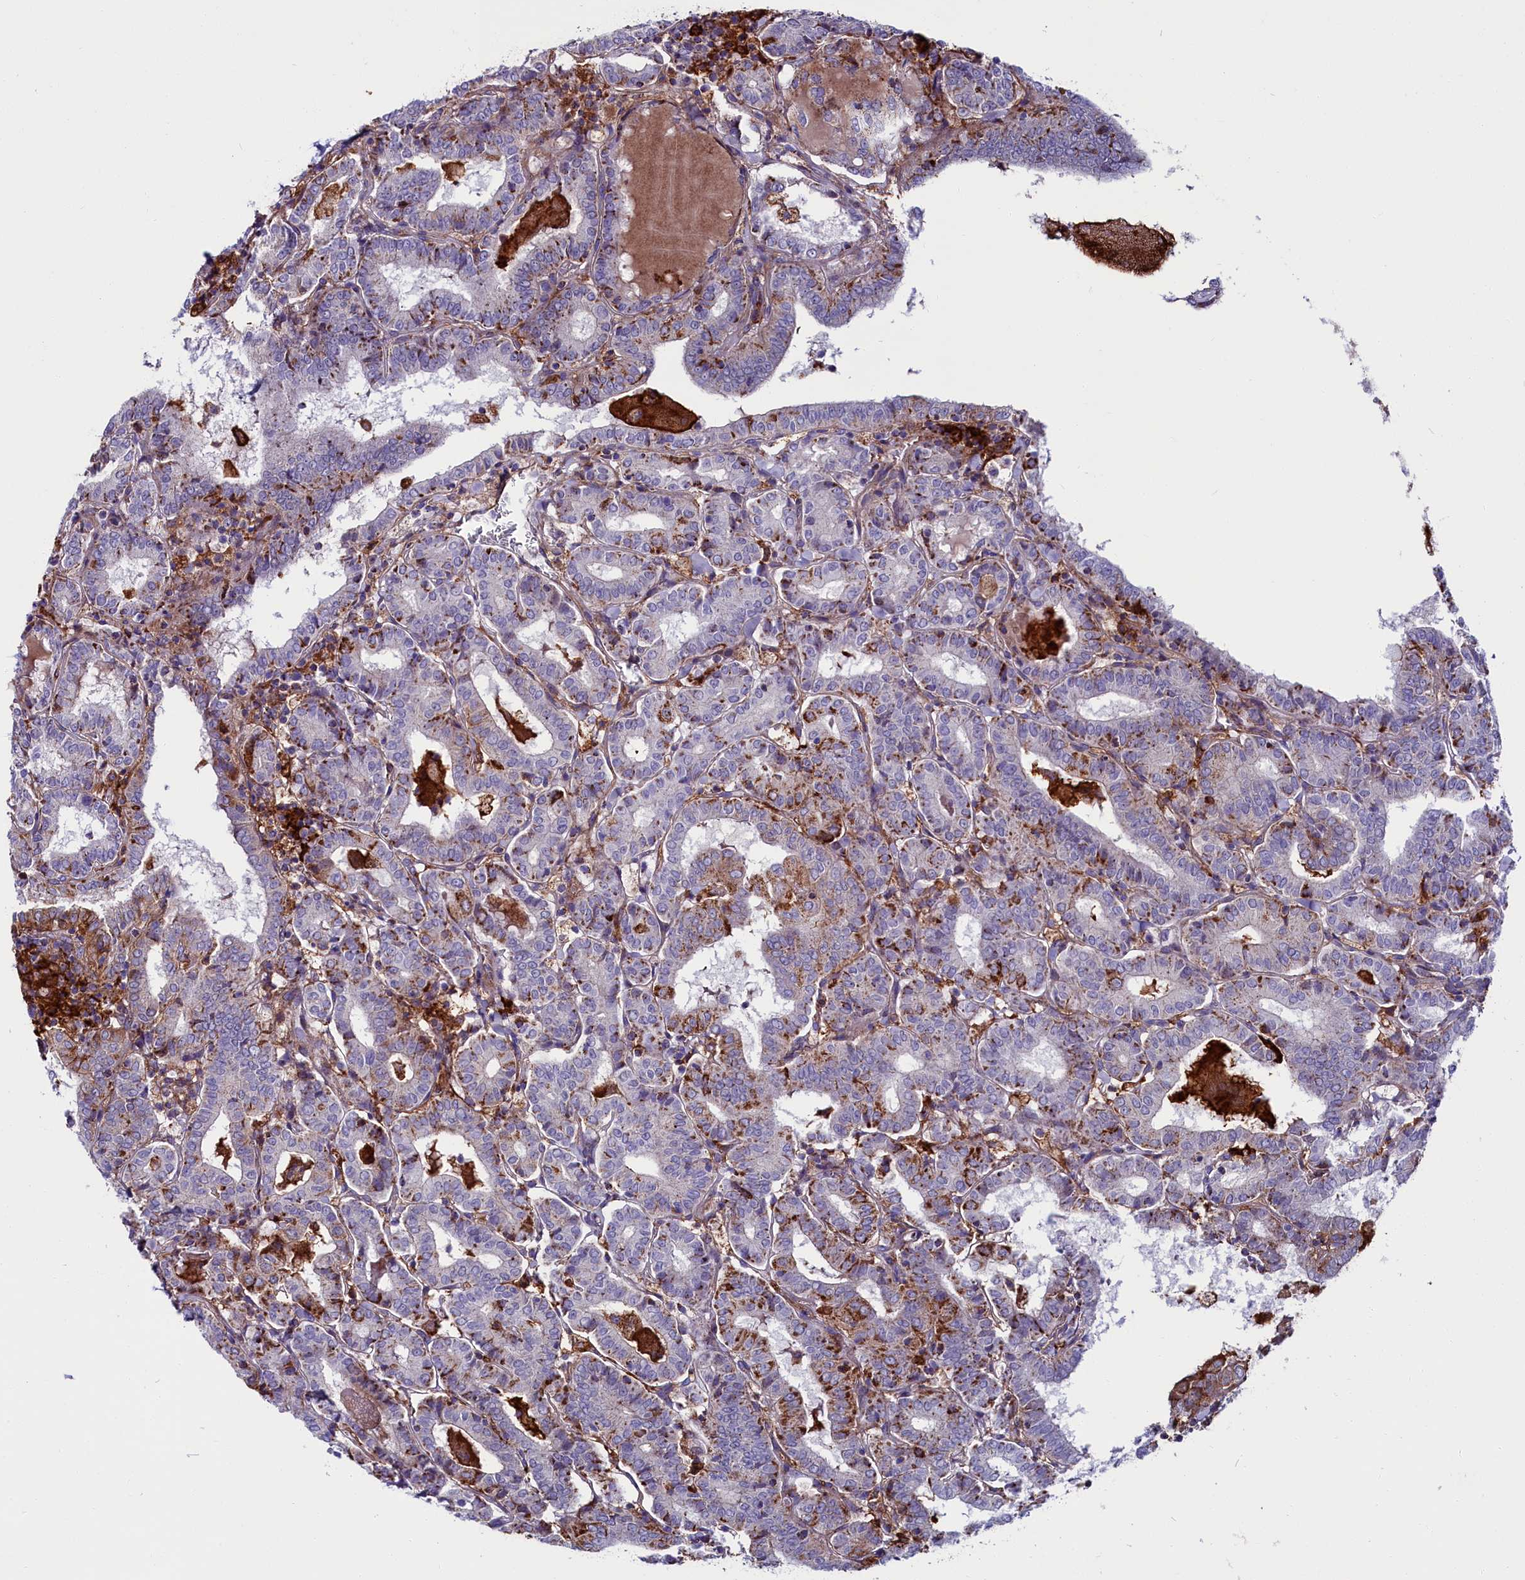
{"staining": {"intensity": "moderate", "quantity": "<25%", "location": "cytoplasmic/membranous"}, "tissue": "thyroid cancer", "cell_type": "Tumor cells", "image_type": "cancer", "snomed": [{"axis": "morphology", "description": "Papillary adenocarcinoma, NOS"}, {"axis": "topography", "description": "Thyroid gland"}], "caption": "Protein staining of thyroid cancer (papillary adenocarcinoma) tissue exhibits moderate cytoplasmic/membranous expression in about <25% of tumor cells.", "gene": "IL20RA", "patient": {"sex": "female", "age": 72}}